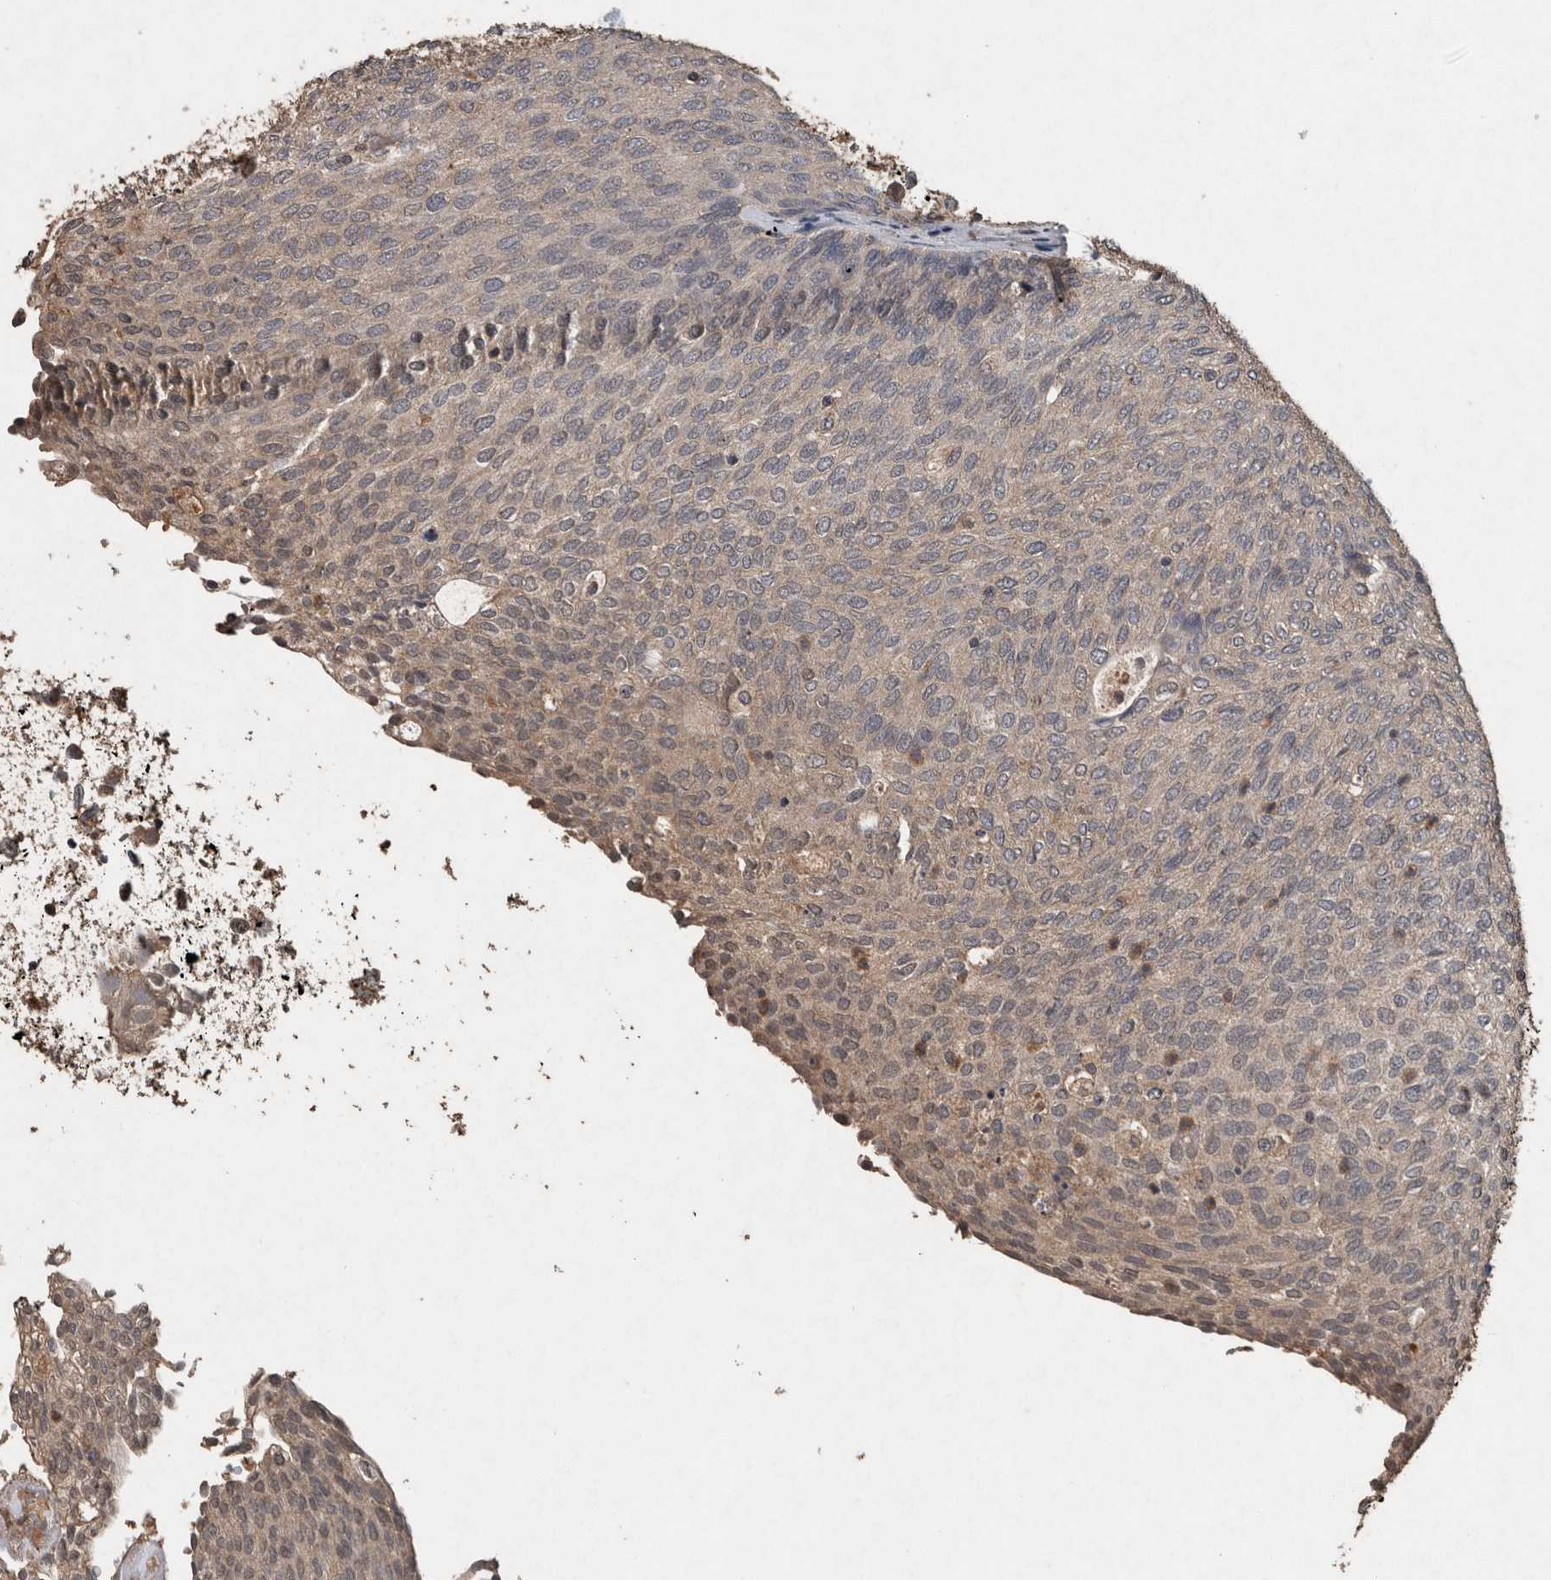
{"staining": {"intensity": "weak", "quantity": "25%-75%", "location": "cytoplasmic/membranous"}, "tissue": "urothelial cancer", "cell_type": "Tumor cells", "image_type": "cancer", "snomed": [{"axis": "morphology", "description": "Urothelial carcinoma, Low grade"}, {"axis": "topography", "description": "Urinary bladder"}], "caption": "This is a histology image of IHC staining of urothelial cancer, which shows weak staining in the cytoplasmic/membranous of tumor cells.", "gene": "FGFRL1", "patient": {"sex": "female", "age": 79}}